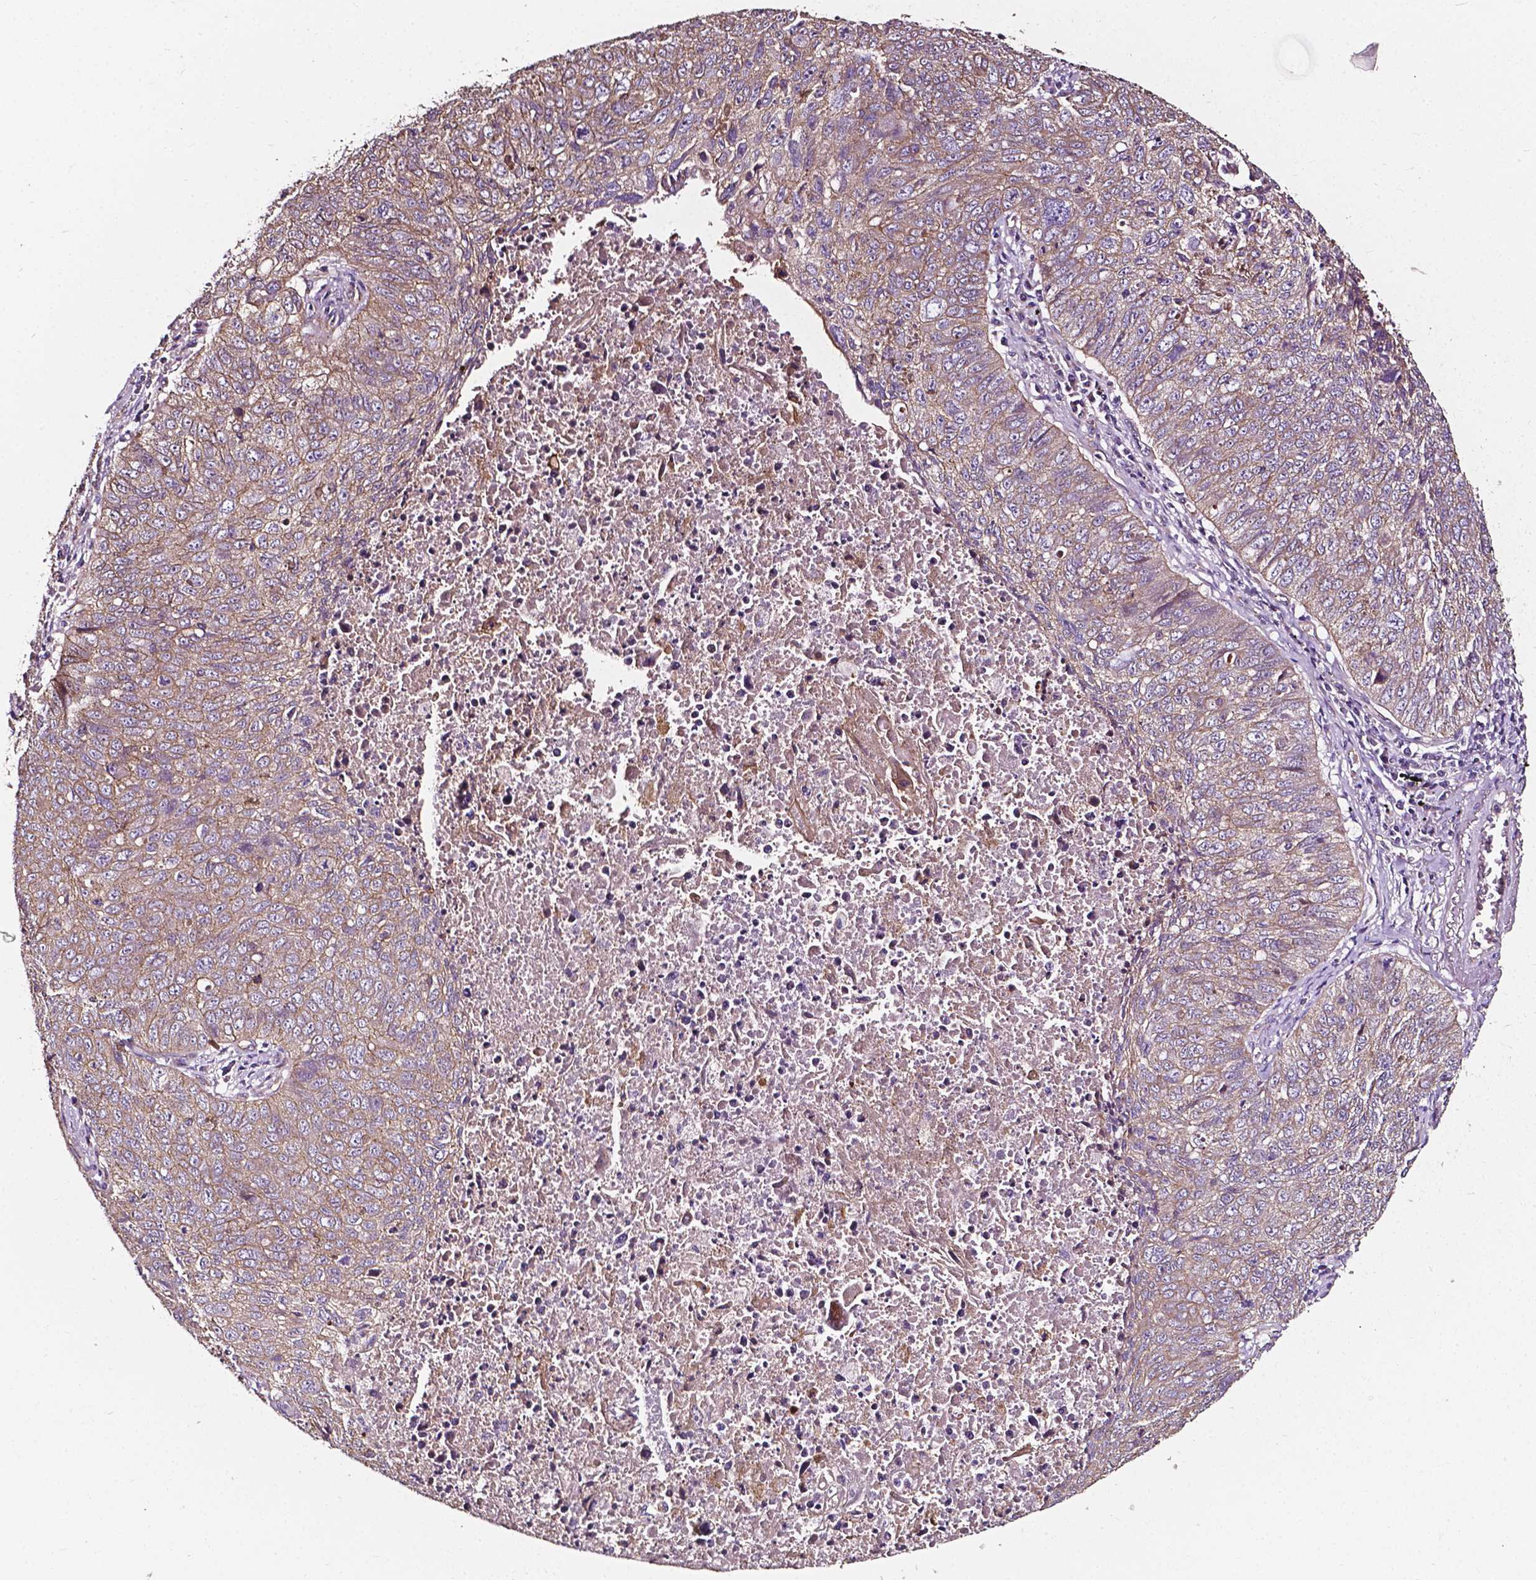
{"staining": {"intensity": "weak", "quantity": "25%-75%", "location": "cytoplasmic/membranous"}, "tissue": "lung cancer", "cell_type": "Tumor cells", "image_type": "cancer", "snomed": [{"axis": "morphology", "description": "Normal morphology"}, {"axis": "morphology", "description": "Aneuploidy"}, {"axis": "morphology", "description": "Squamous cell carcinoma, NOS"}, {"axis": "topography", "description": "Lymph node"}, {"axis": "topography", "description": "Lung"}], "caption": "This histopathology image demonstrates IHC staining of lung aneuploidy, with low weak cytoplasmic/membranous expression in about 25%-75% of tumor cells.", "gene": "ATG16L1", "patient": {"sex": "female", "age": 76}}